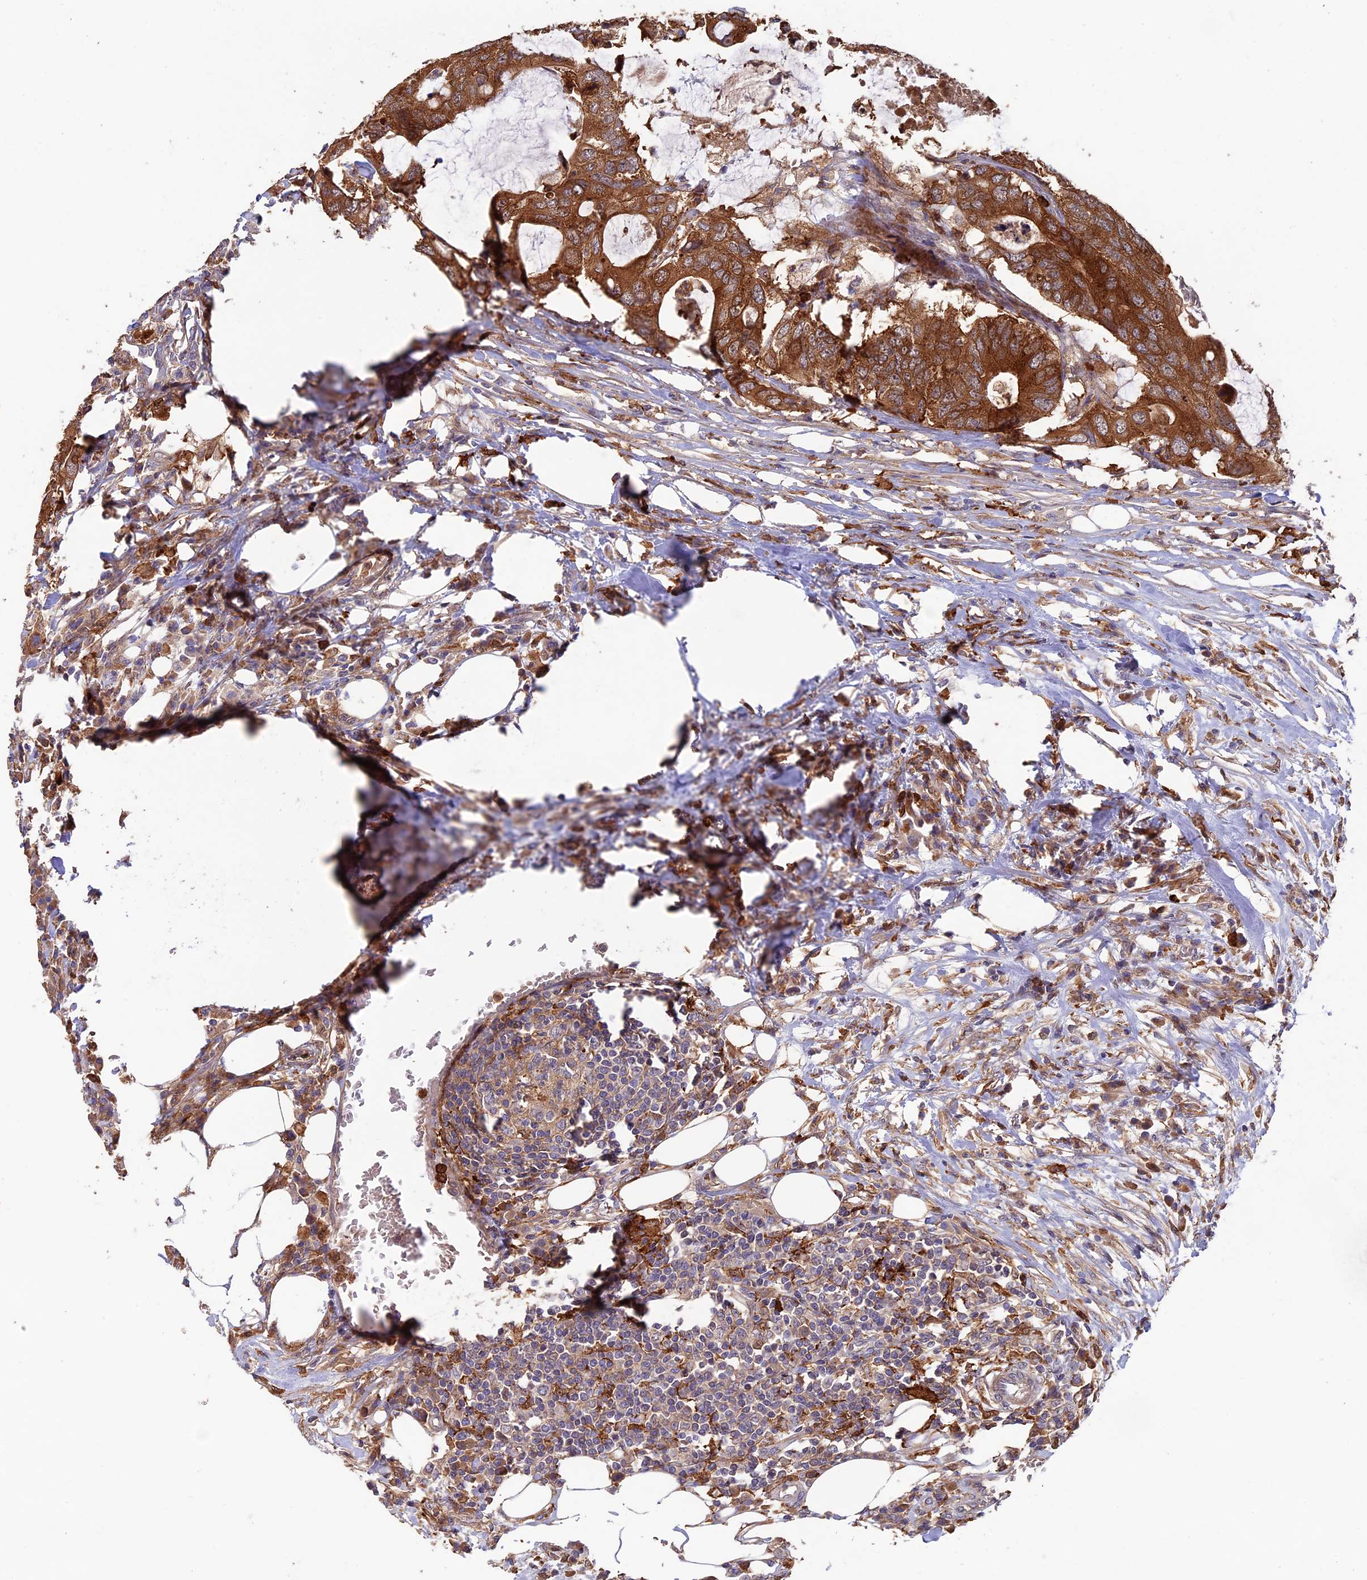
{"staining": {"intensity": "strong", "quantity": ">75%", "location": "cytoplasmic/membranous"}, "tissue": "colorectal cancer", "cell_type": "Tumor cells", "image_type": "cancer", "snomed": [{"axis": "morphology", "description": "Adenocarcinoma, NOS"}, {"axis": "topography", "description": "Colon"}], "caption": "Colorectal adenocarcinoma tissue exhibits strong cytoplasmic/membranous positivity in approximately >75% of tumor cells", "gene": "FERMT1", "patient": {"sex": "male", "age": 71}}